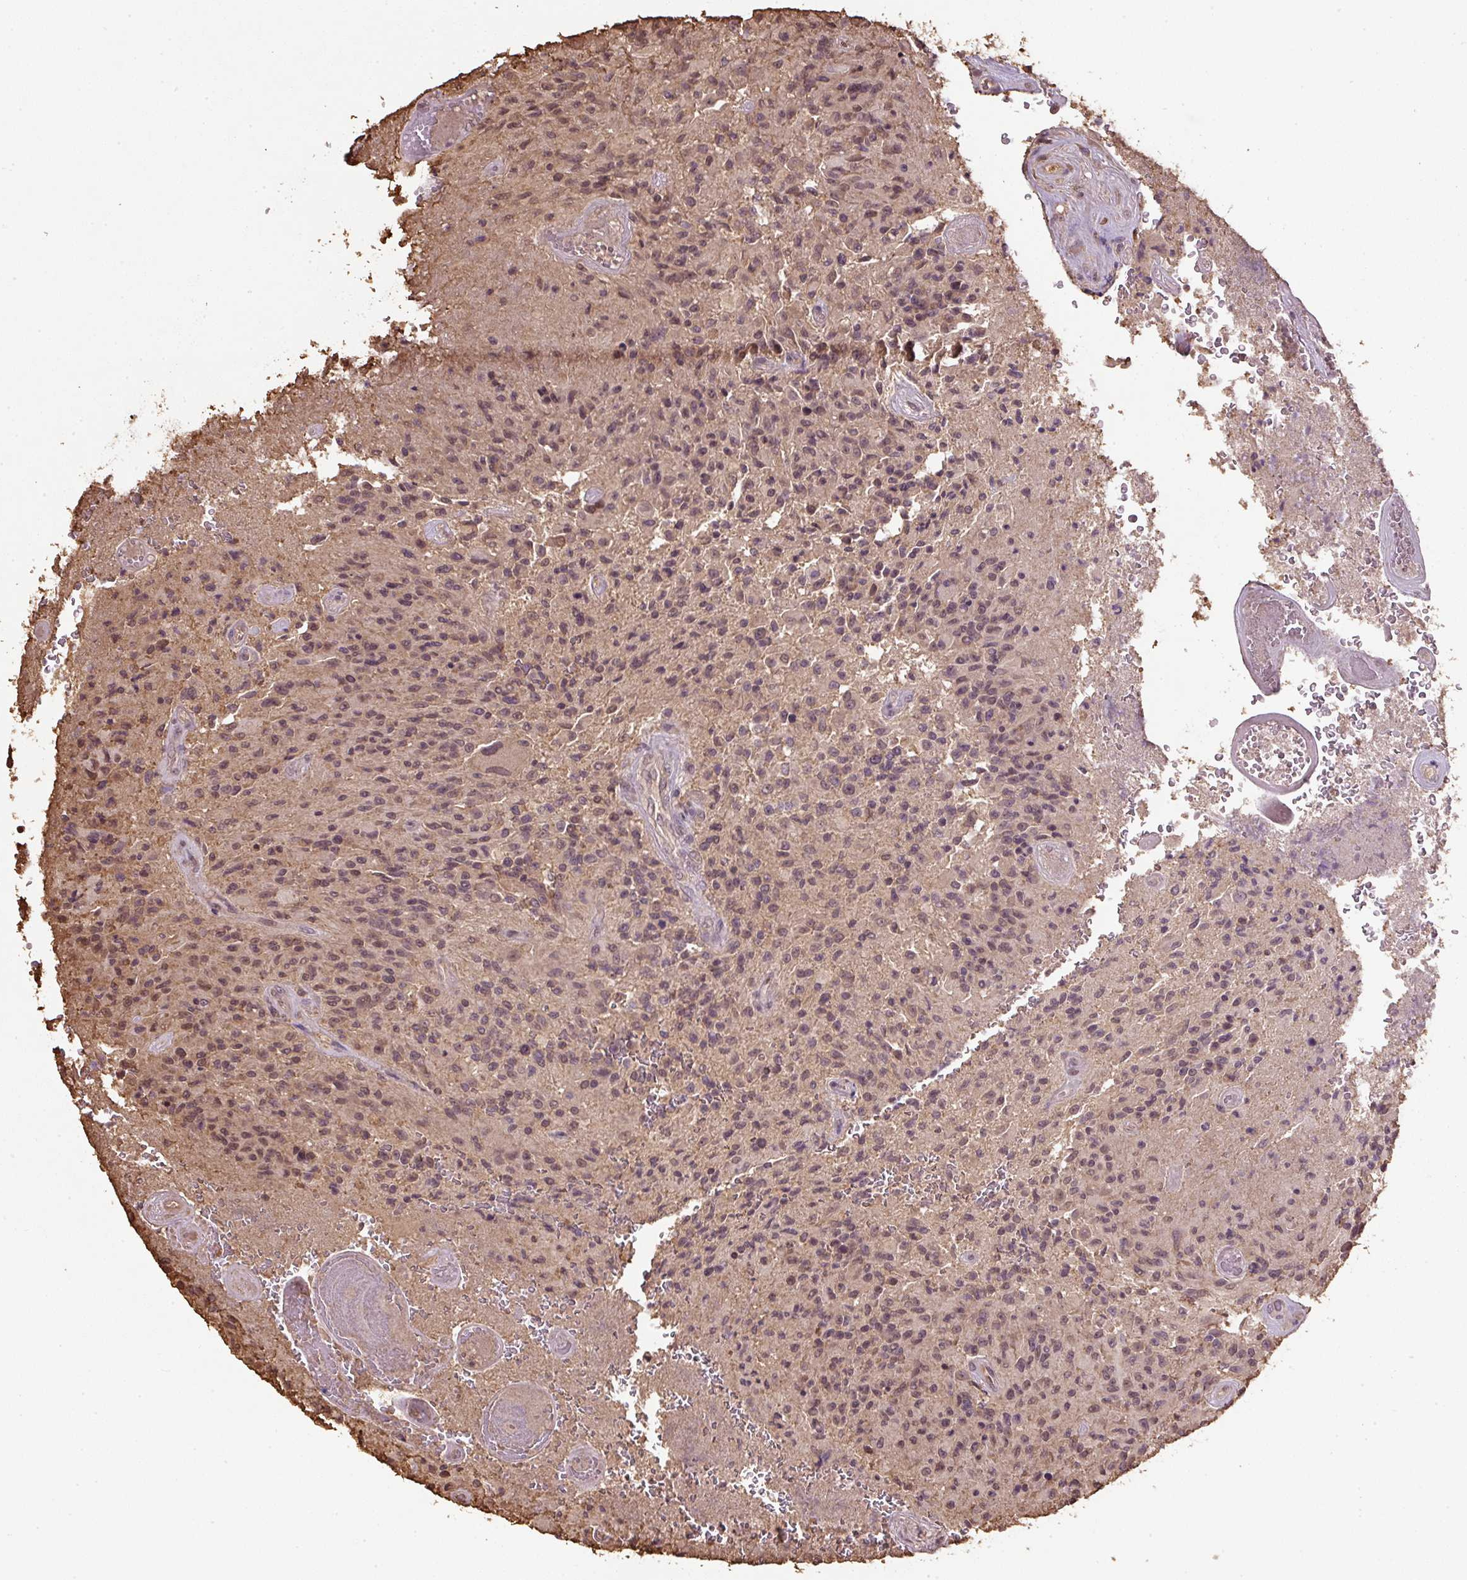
{"staining": {"intensity": "moderate", "quantity": ">75%", "location": "nuclear"}, "tissue": "glioma", "cell_type": "Tumor cells", "image_type": "cancer", "snomed": [{"axis": "morphology", "description": "Normal tissue, NOS"}, {"axis": "morphology", "description": "Glioma, malignant, High grade"}, {"axis": "topography", "description": "Cerebral cortex"}], "caption": "High-grade glioma (malignant) tissue displays moderate nuclear staining in about >75% of tumor cells, visualized by immunohistochemistry. (DAB (3,3'-diaminobenzidine) IHC, brown staining for protein, blue staining for nuclei).", "gene": "TMEM170B", "patient": {"sex": "male", "age": 56}}